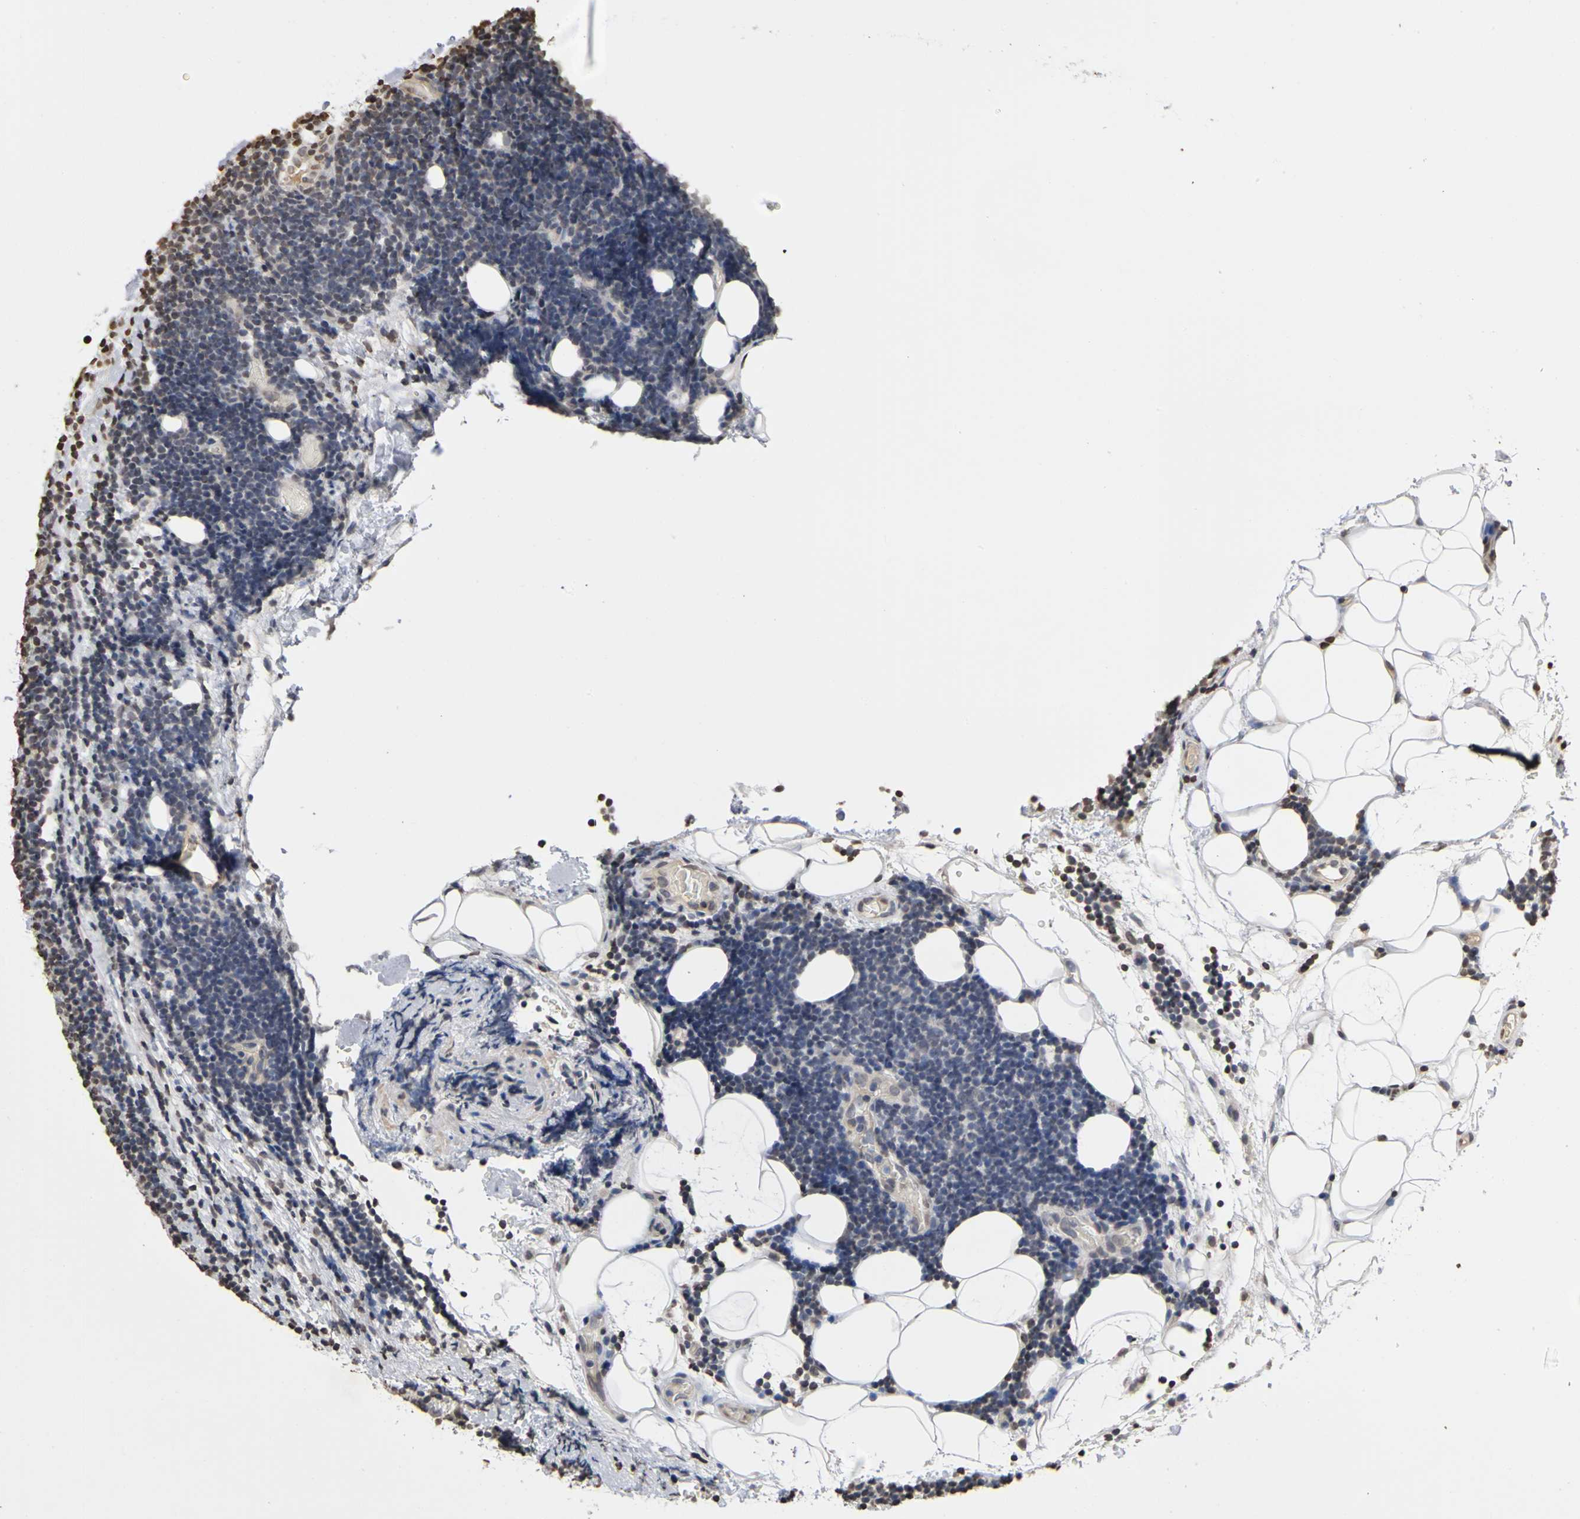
{"staining": {"intensity": "negative", "quantity": "none", "location": "none"}, "tissue": "lymphoma", "cell_type": "Tumor cells", "image_type": "cancer", "snomed": [{"axis": "morphology", "description": "Malignant lymphoma, non-Hodgkin's type, Low grade"}, {"axis": "topography", "description": "Lymph node"}], "caption": "Human lymphoma stained for a protein using IHC demonstrates no positivity in tumor cells.", "gene": "ERCC2", "patient": {"sex": "male", "age": 83}}